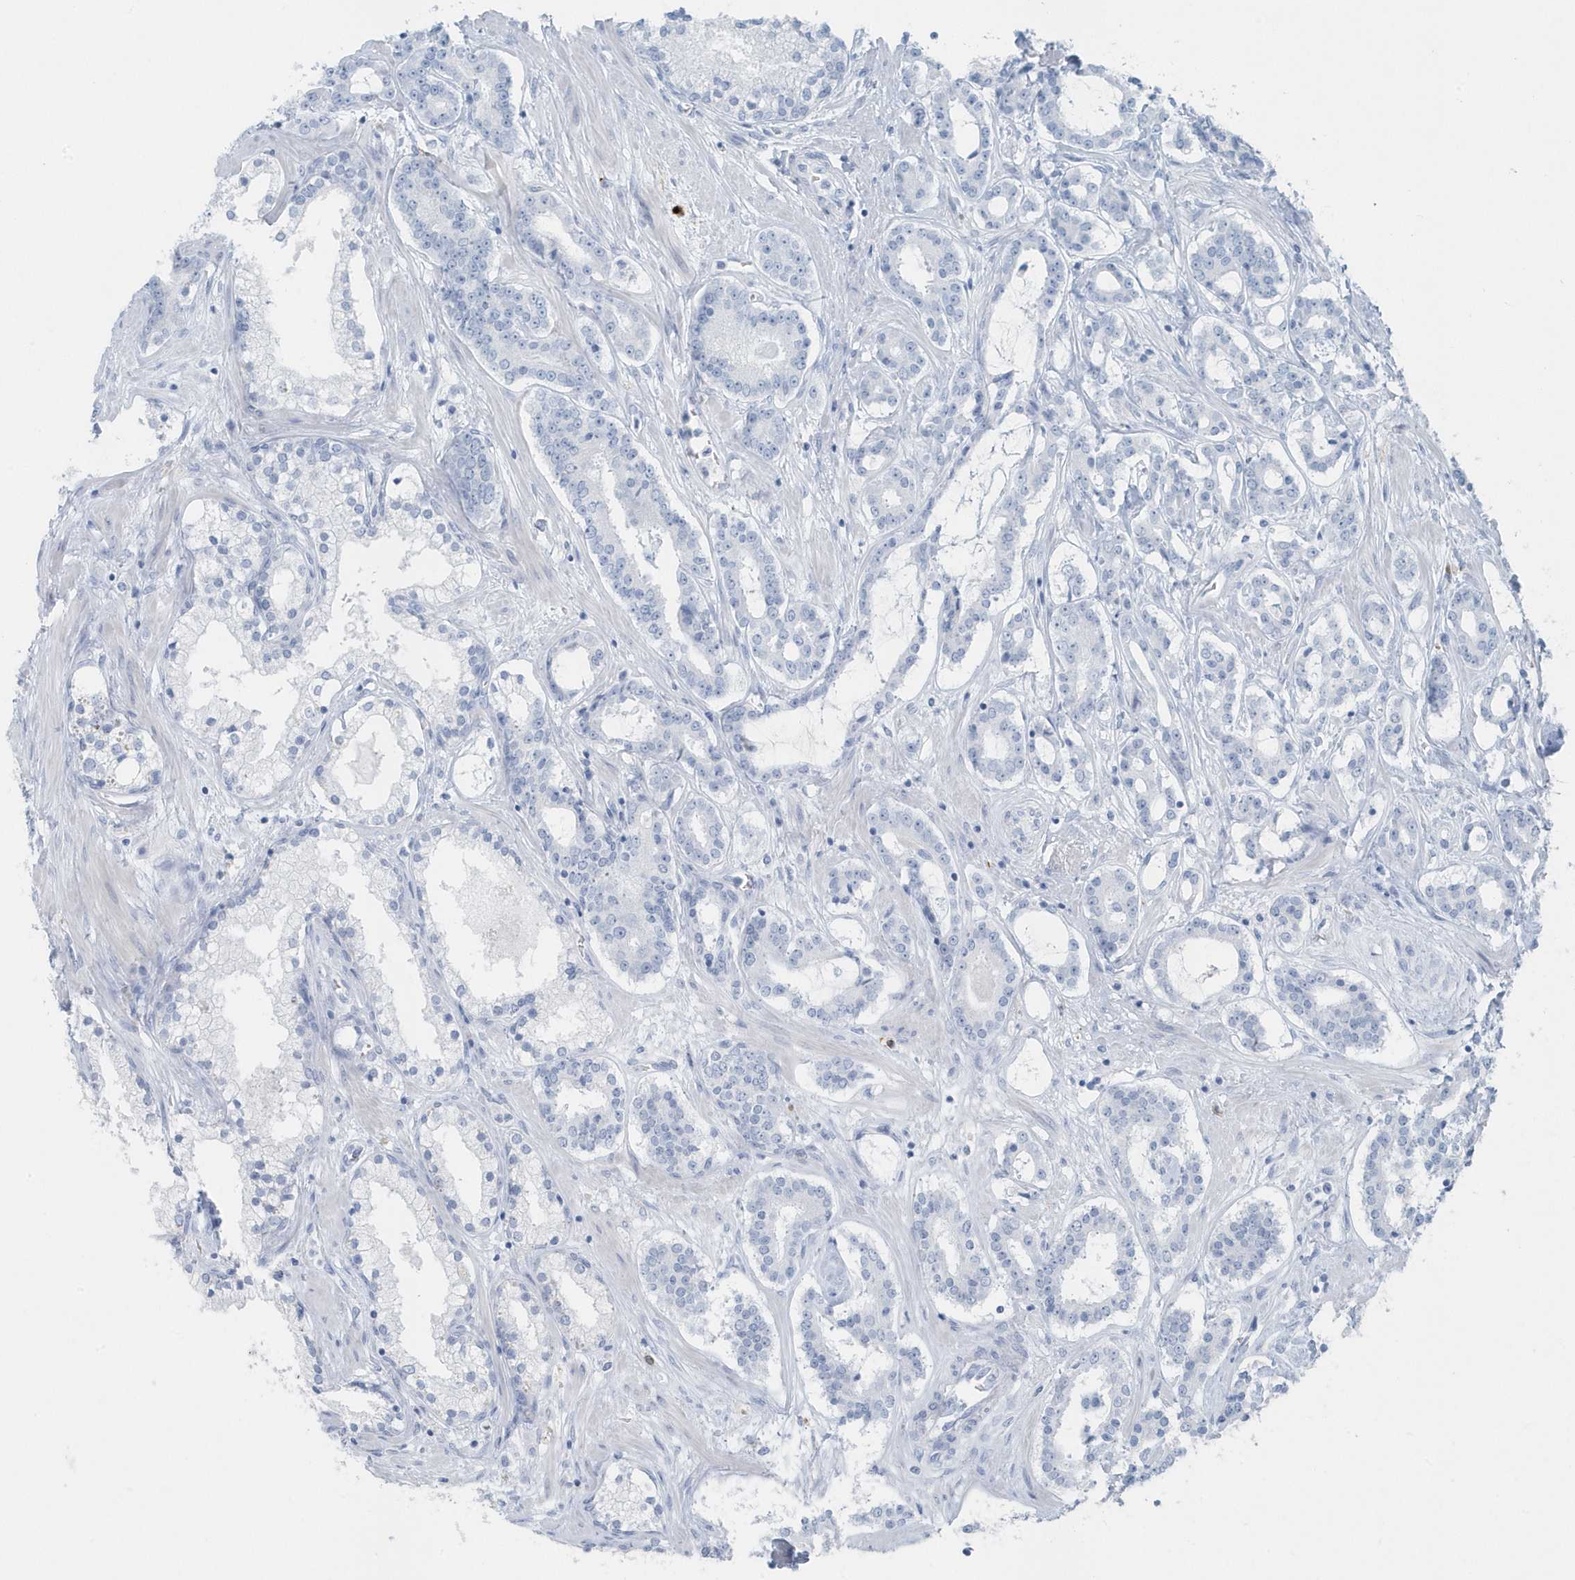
{"staining": {"intensity": "negative", "quantity": "none", "location": "none"}, "tissue": "prostate cancer", "cell_type": "Tumor cells", "image_type": "cancer", "snomed": [{"axis": "morphology", "description": "Adenocarcinoma, High grade"}, {"axis": "topography", "description": "Prostate"}], "caption": "The histopathology image exhibits no significant expression in tumor cells of prostate adenocarcinoma (high-grade). (Brightfield microscopy of DAB immunohistochemistry at high magnification).", "gene": "FAM98A", "patient": {"sex": "male", "age": 58}}